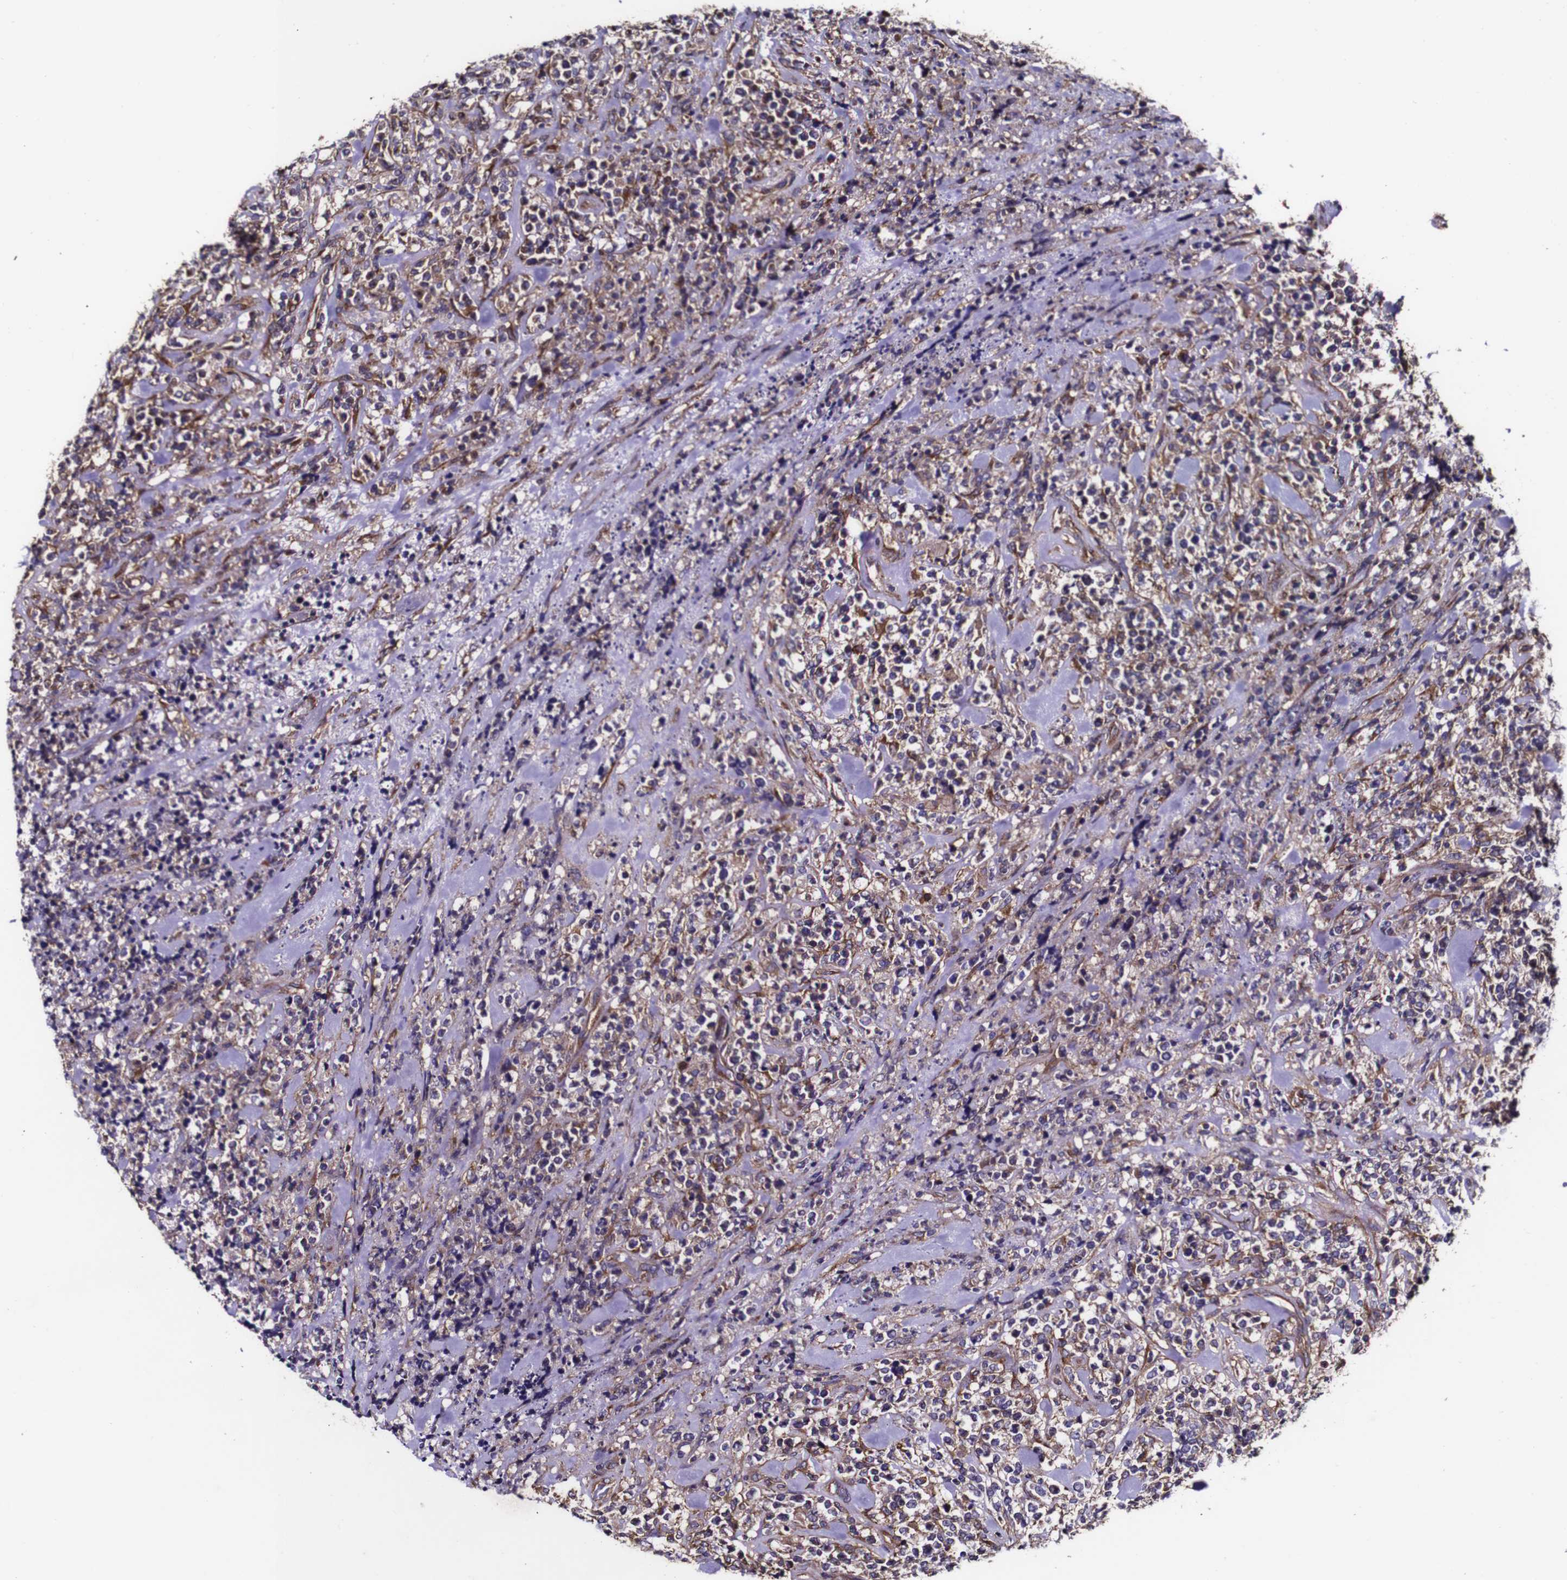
{"staining": {"intensity": "moderate", "quantity": "25%-75%", "location": "cytoplasmic/membranous"}, "tissue": "lymphoma", "cell_type": "Tumor cells", "image_type": "cancer", "snomed": [{"axis": "morphology", "description": "Malignant lymphoma, non-Hodgkin's type, High grade"}, {"axis": "topography", "description": "Soft tissue"}], "caption": "Human lymphoma stained with a brown dye displays moderate cytoplasmic/membranous positive positivity in about 25%-75% of tumor cells.", "gene": "CSF1R", "patient": {"sex": "male", "age": 18}}